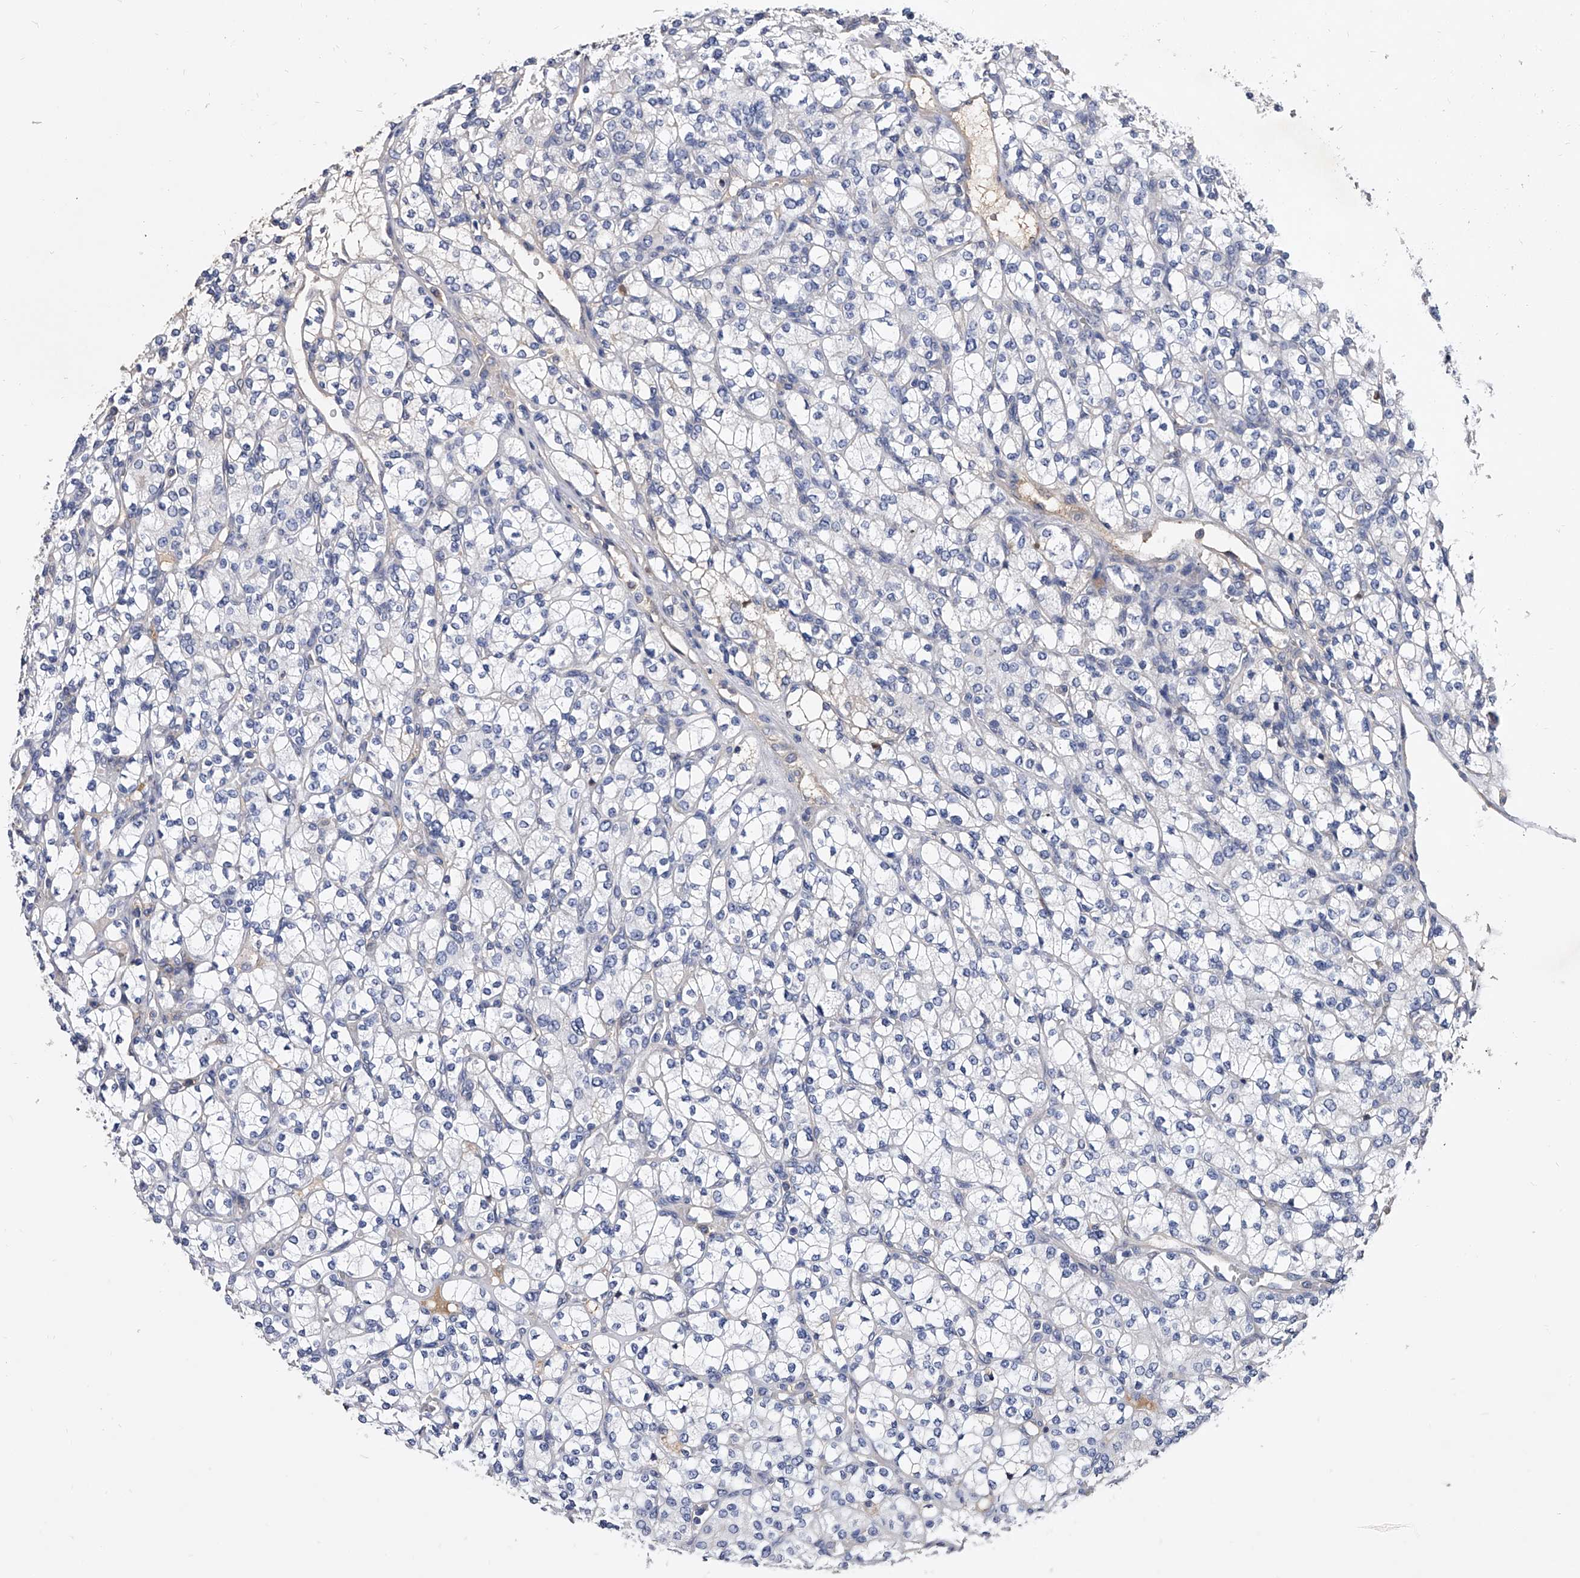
{"staining": {"intensity": "negative", "quantity": "none", "location": "none"}, "tissue": "renal cancer", "cell_type": "Tumor cells", "image_type": "cancer", "snomed": [{"axis": "morphology", "description": "Adenocarcinoma, NOS"}, {"axis": "topography", "description": "Kidney"}], "caption": "The immunohistochemistry image has no significant positivity in tumor cells of renal cancer tissue. The staining was performed using DAB (3,3'-diaminobenzidine) to visualize the protein expression in brown, while the nuclei were stained in blue with hematoxylin (Magnification: 20x).", "gene": "EFCAB7", "patient": {"sex": "male", "age": 77}}